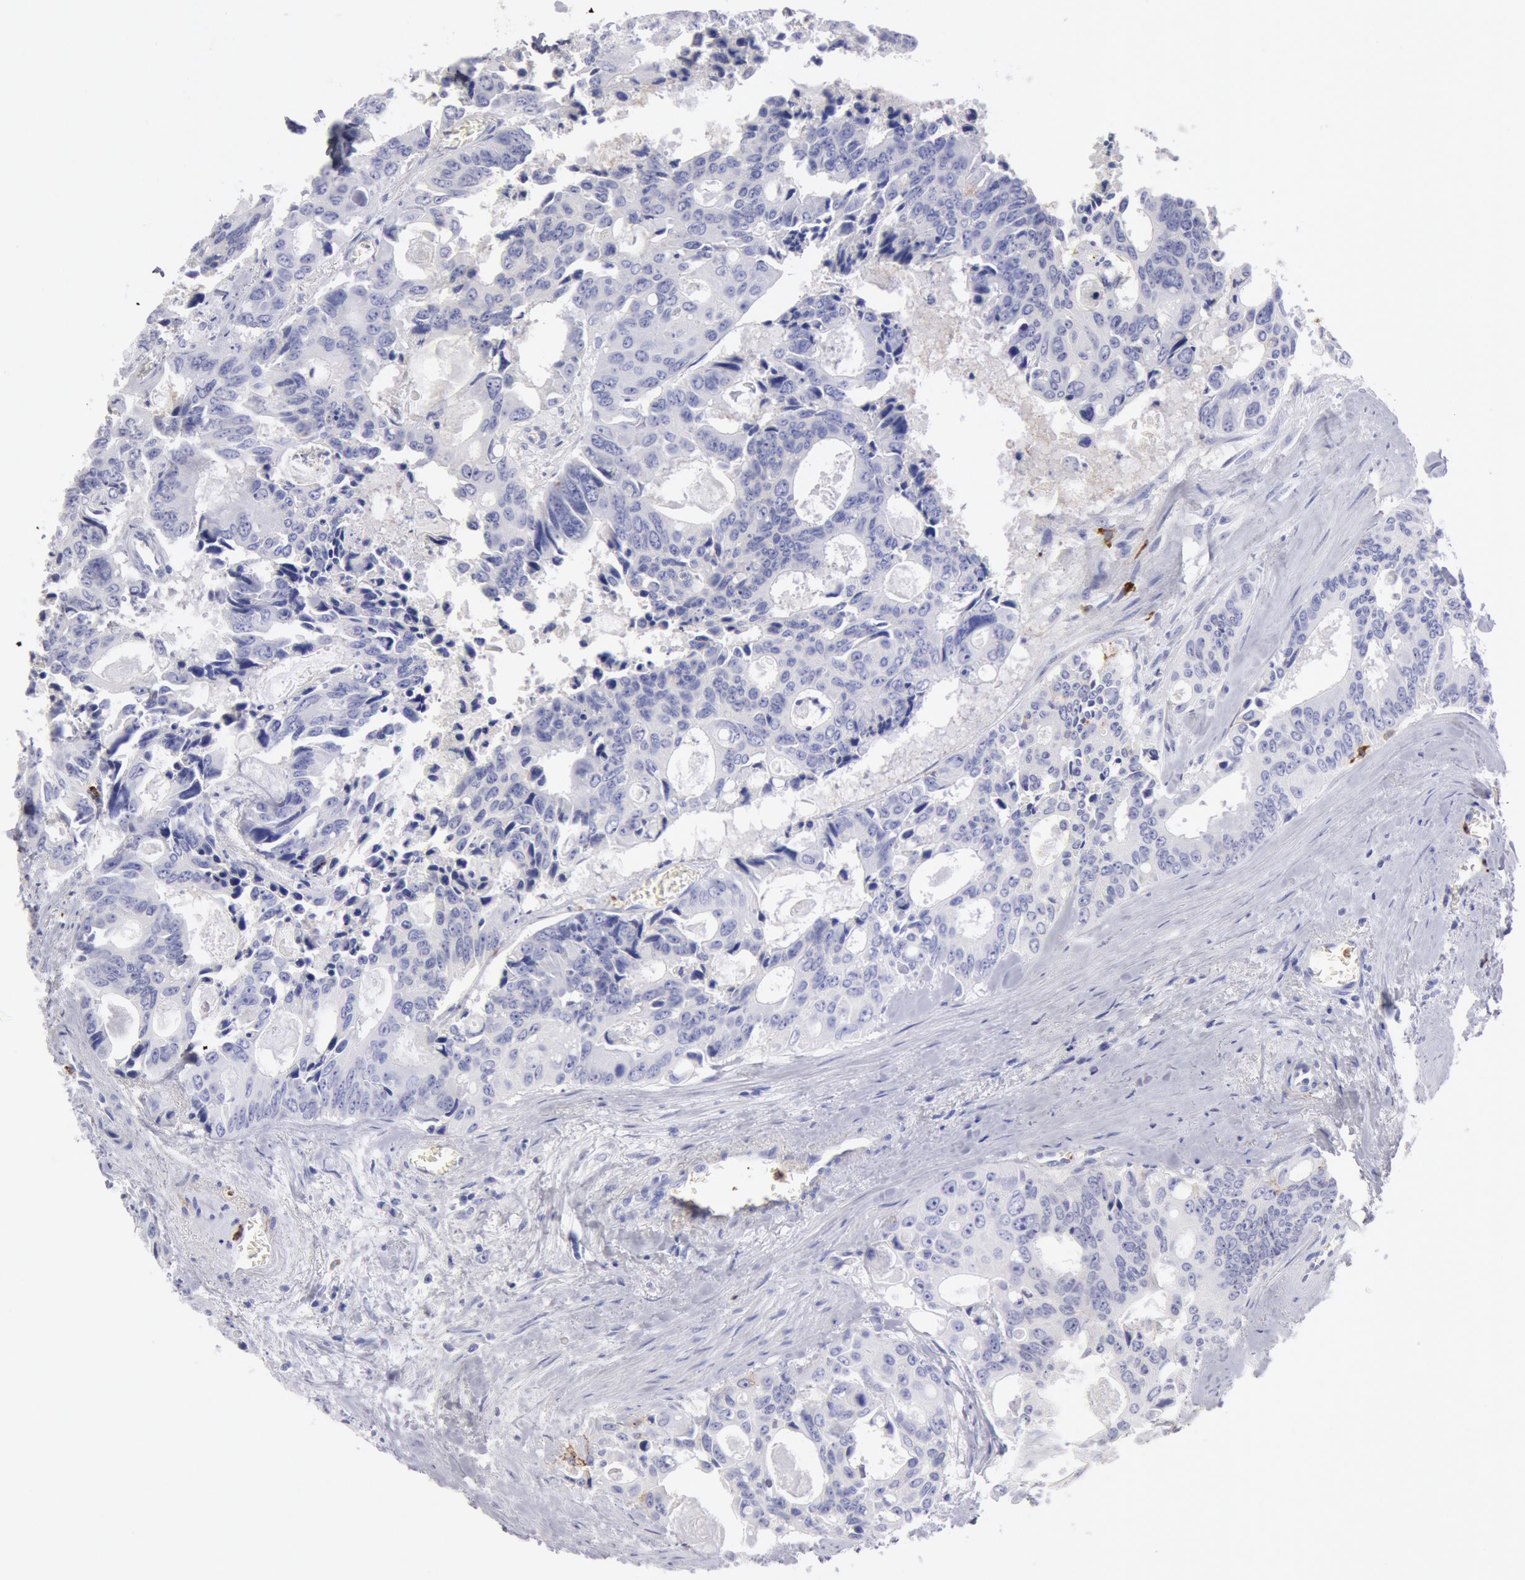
{"staining": {"intensity": "negative", "quantity": "none", "location": "none"}, "tissue": "colorectal cancer", "cell_type": "Tumor cells", "image_type": "cancer", "snomed": [{"axis": "morphology", "description": "Adenocarcinoma, NOS"}, {"axis": "topography", "description": "Rectum"}], "caption": "IHC histopathology image of neoplastic tissue: colorectal cancer (adenocarcinoma) stained with DAB demonstrates no significant protein expression in tumor cells.", "gene": "FCN1", "patient": {"sex": "male", "age": 76}}